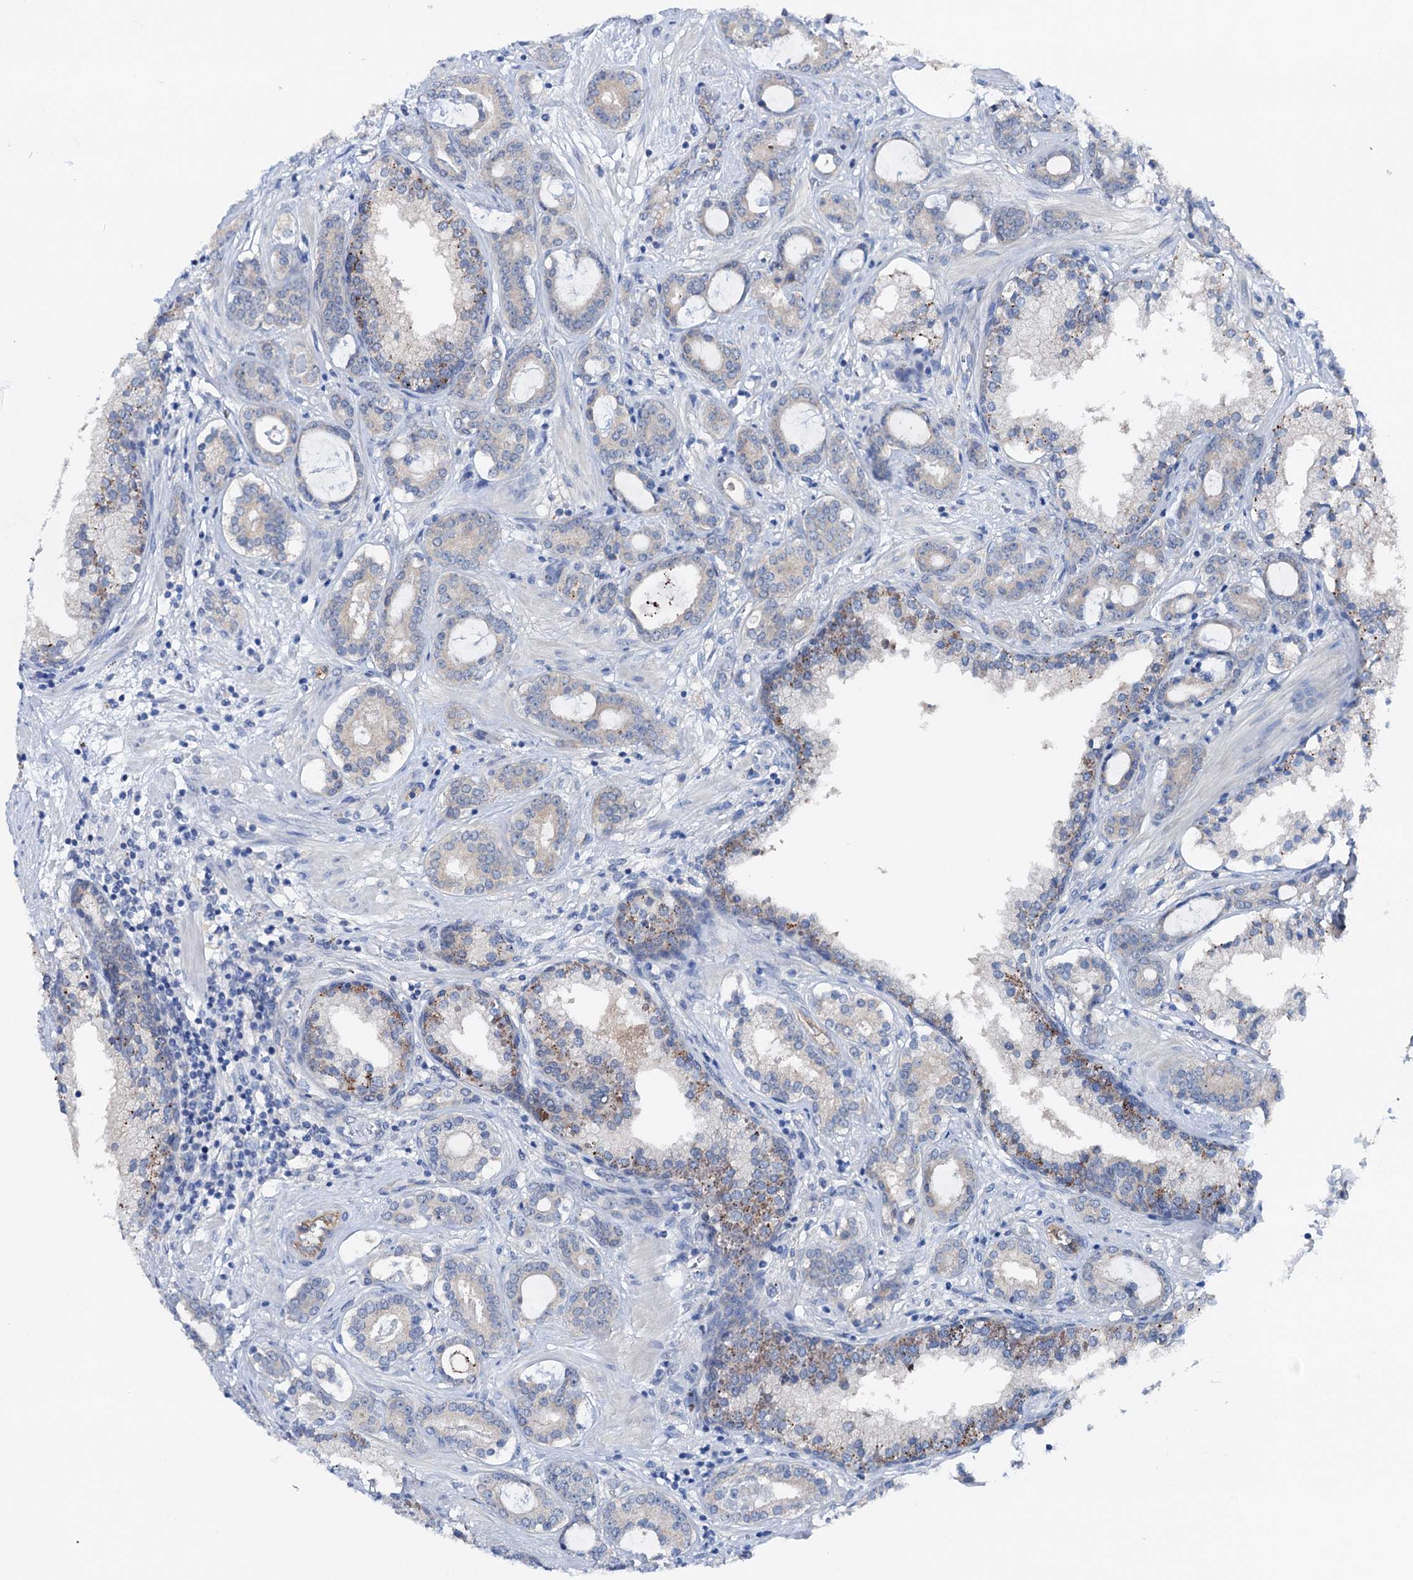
{"staining": {"intensity": "negative", "quantity": "none", "location": "none"}, "tissue": "prostate cancer", "cell_type": "Tumor cells", "image_type": "cancer", "snomed": [{"axis": "morphology", "description": "Adenocarcinoma, High grade"}, {"axis": "topography", "description": "Prostate"}], "caption": "Immunohistochemistry of prostate cancer (adenocarcinoma (high-grade)) displays no staining in tumor cells.", "gene": "SHROOM1", "patient": {"sex": "male", "age": 58}}